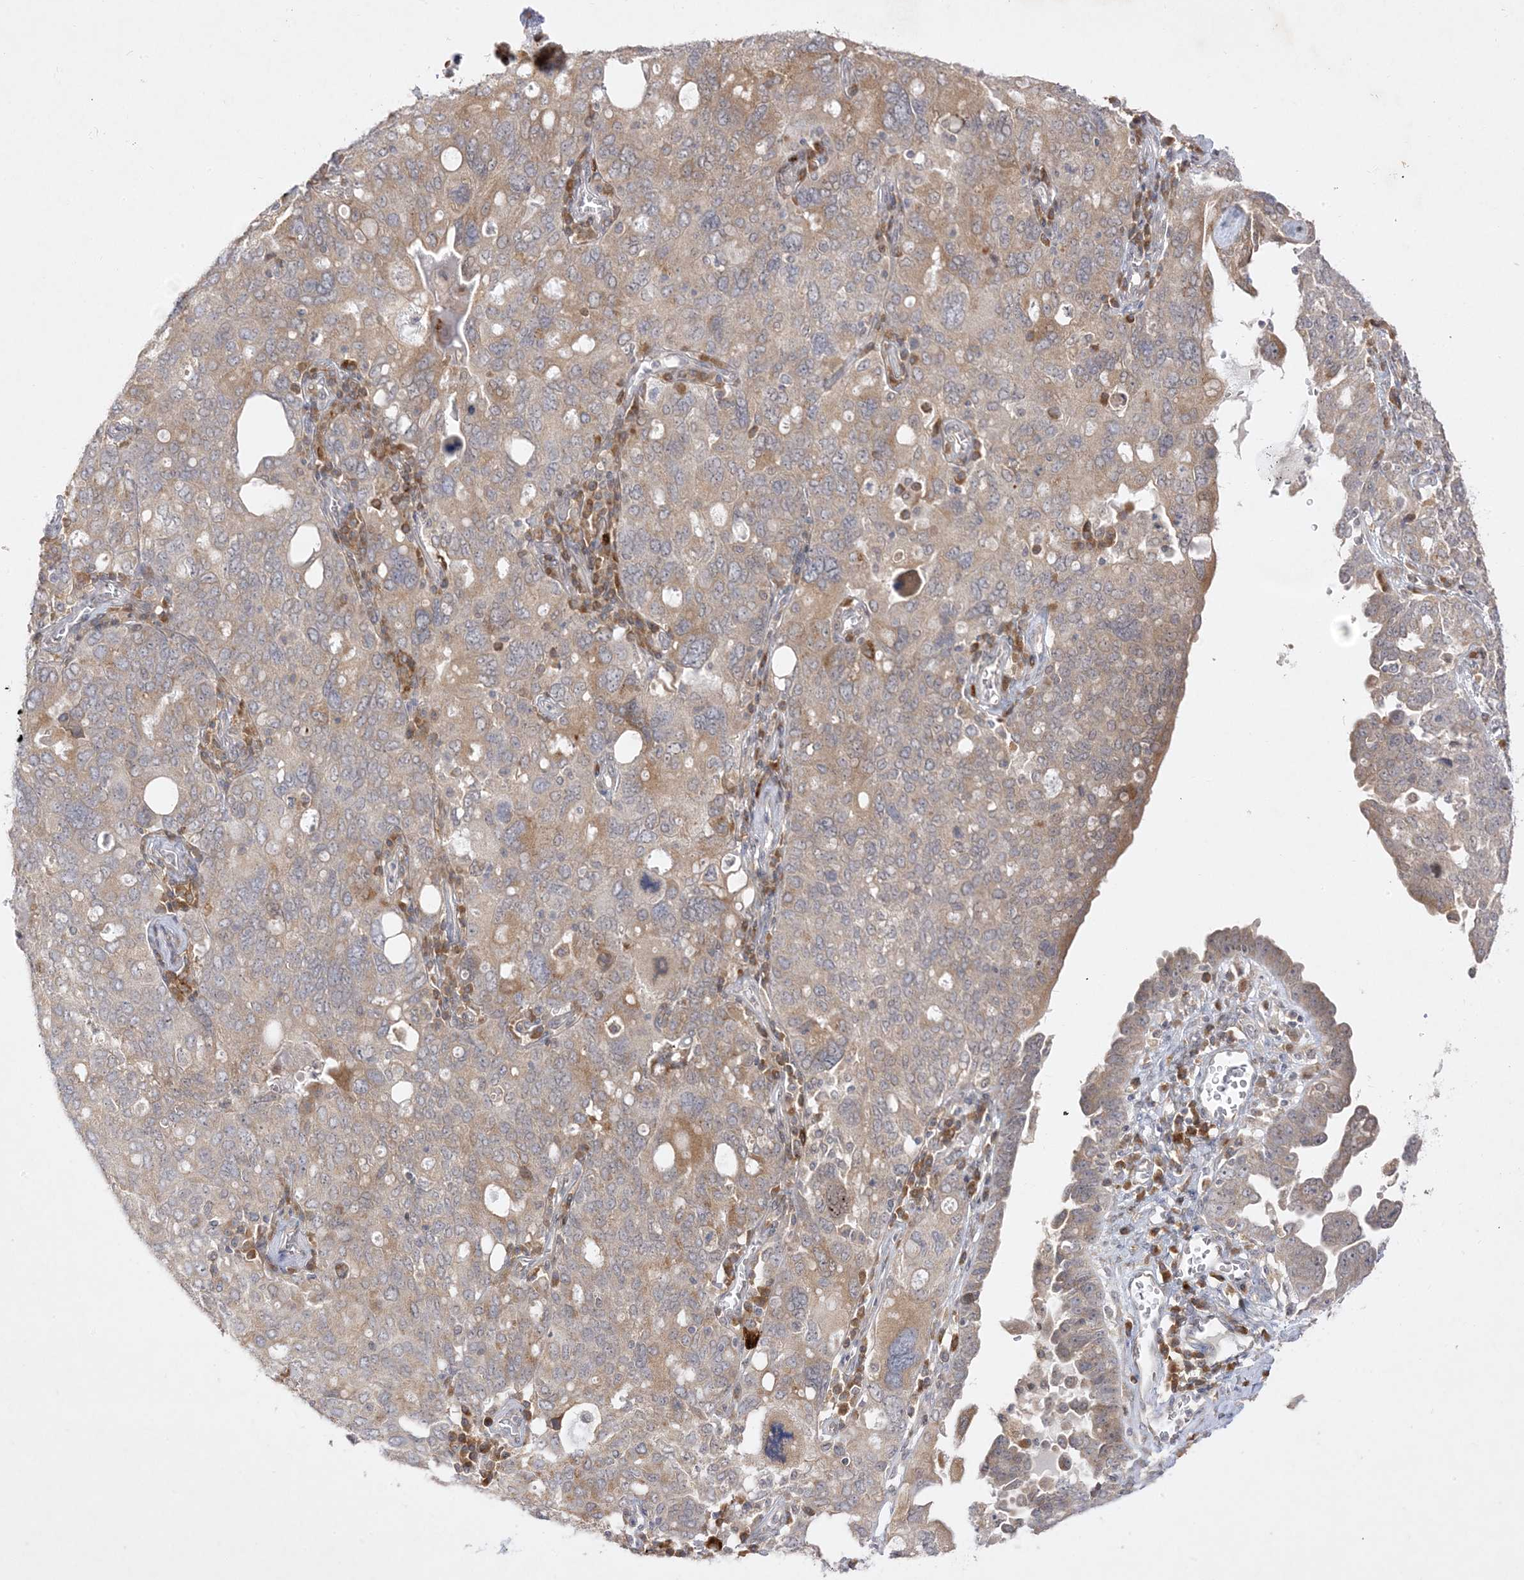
{"staining": {"intensity": "weak", "quantity": "25%-75%", "location": "cytoplasmic/membranous"}, "tissue": "ovarian cancer", "cell_type": "Tumor cells", "image_type": "cancer", "snomed": [{"axis": "morphology", "description": "Carcinoma, endometroid"}, {"axis": "topography", "description": "Ovary"}], "caption": "Brown immunohistochemical staining in endometroid carcinoma (ovarian) shows weak cytoplasmic/membranous staining in approximately 25%-75% of tumor cells. Nuclei are stained in blue.", "gene": "C2CD2", "patient": {"sex": "female", "age": 62}}